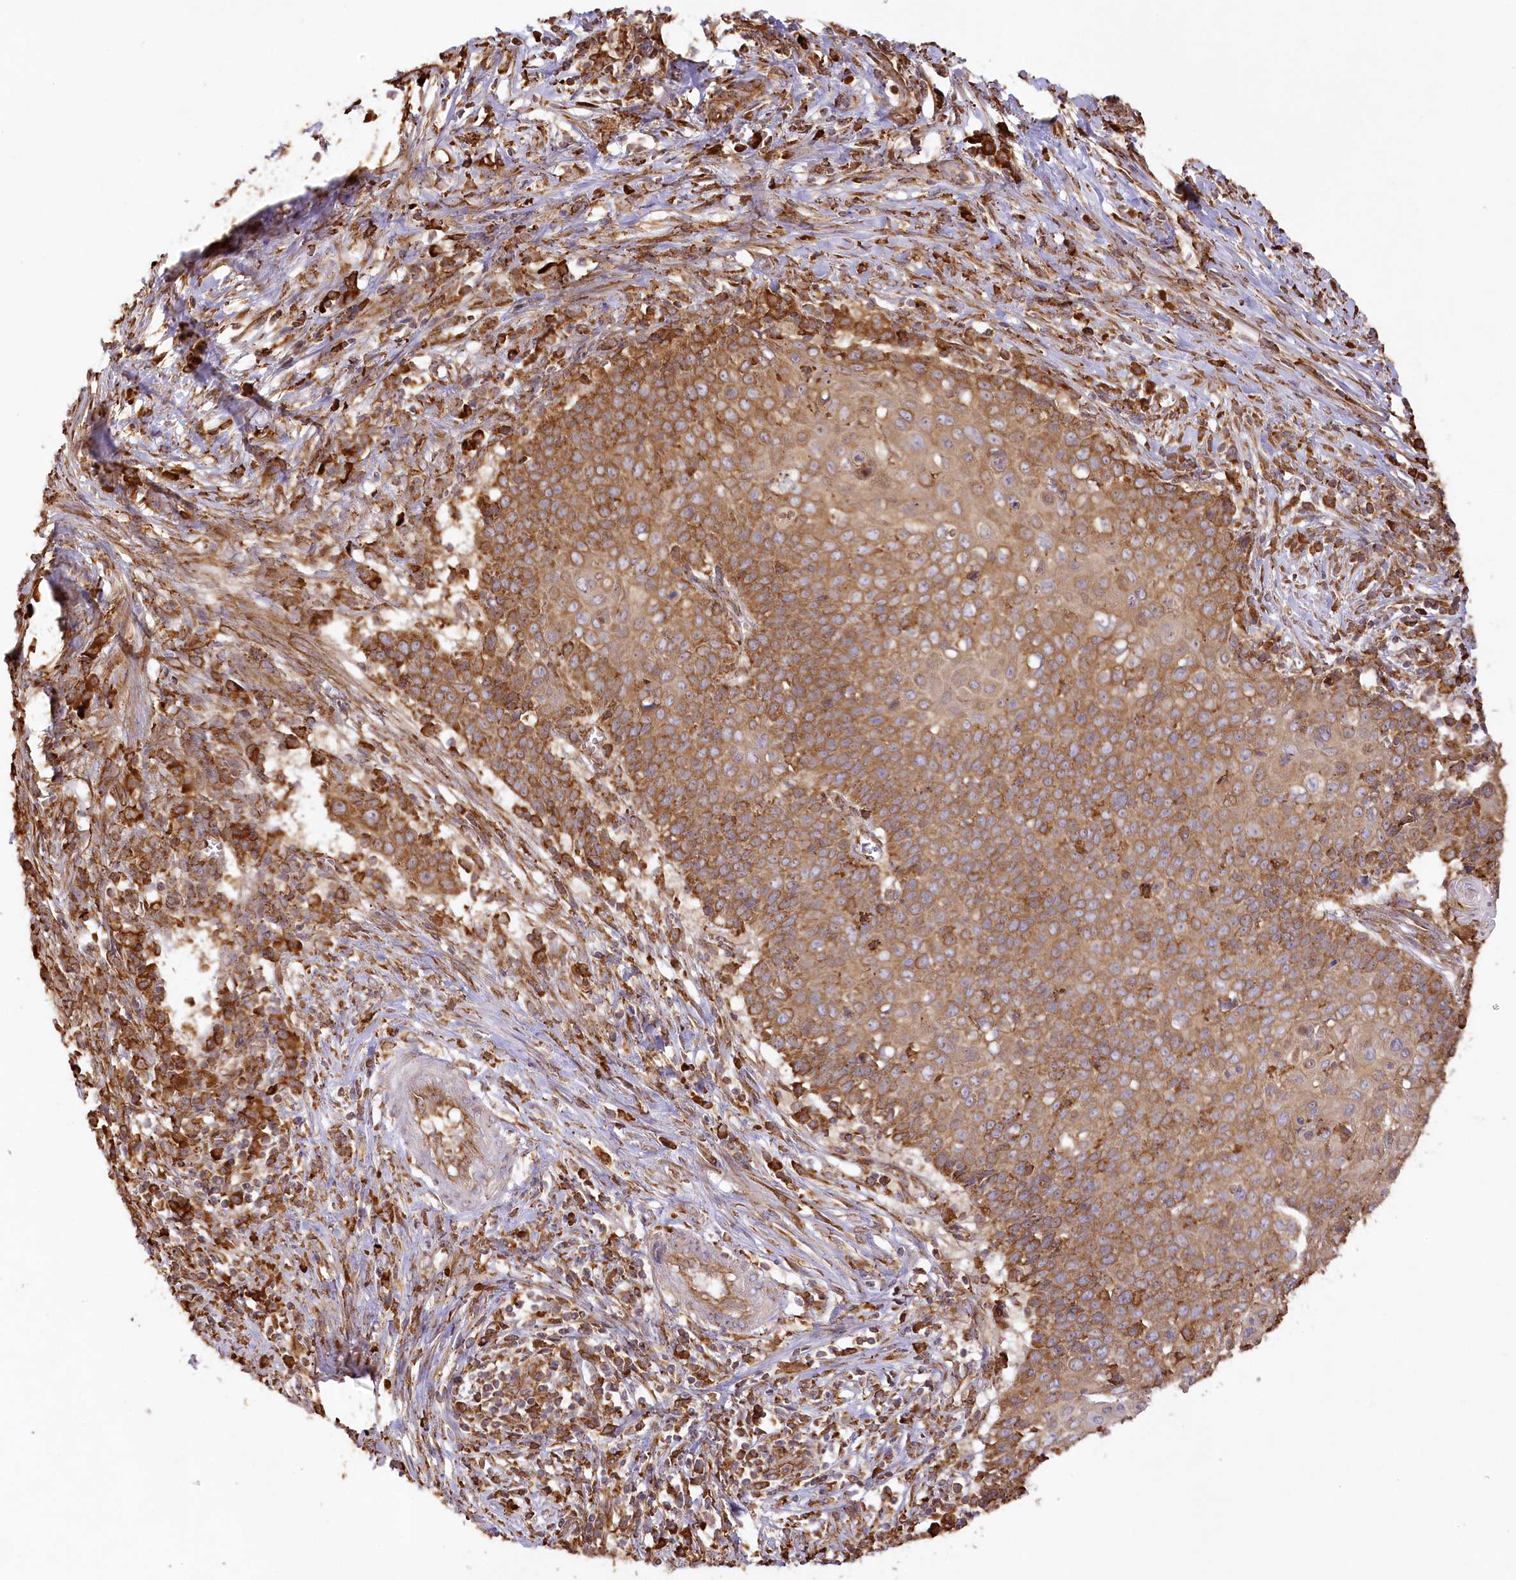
{"staining": {"intensity": "strong", "quantity": ">75%", "location": "cytoplasmic/membranous"}, "tissue": "cervical cancer", "cell_type": "Tumor cells", "image_type": "cancer", "snomed": [{"axis": "morphology", "description": "Squamous cell carcinoma, NOS"}, {"axis": "topography", "description": "Cervix"}], "caption": "Tumor cells exhibit high levels of strong cytoplasmic/membranous staining in approximately >75% of cells in cervical squamous cell carcinoma.", "gene": "ACAP2", "patient": {"sex": "female", "age": 39}}